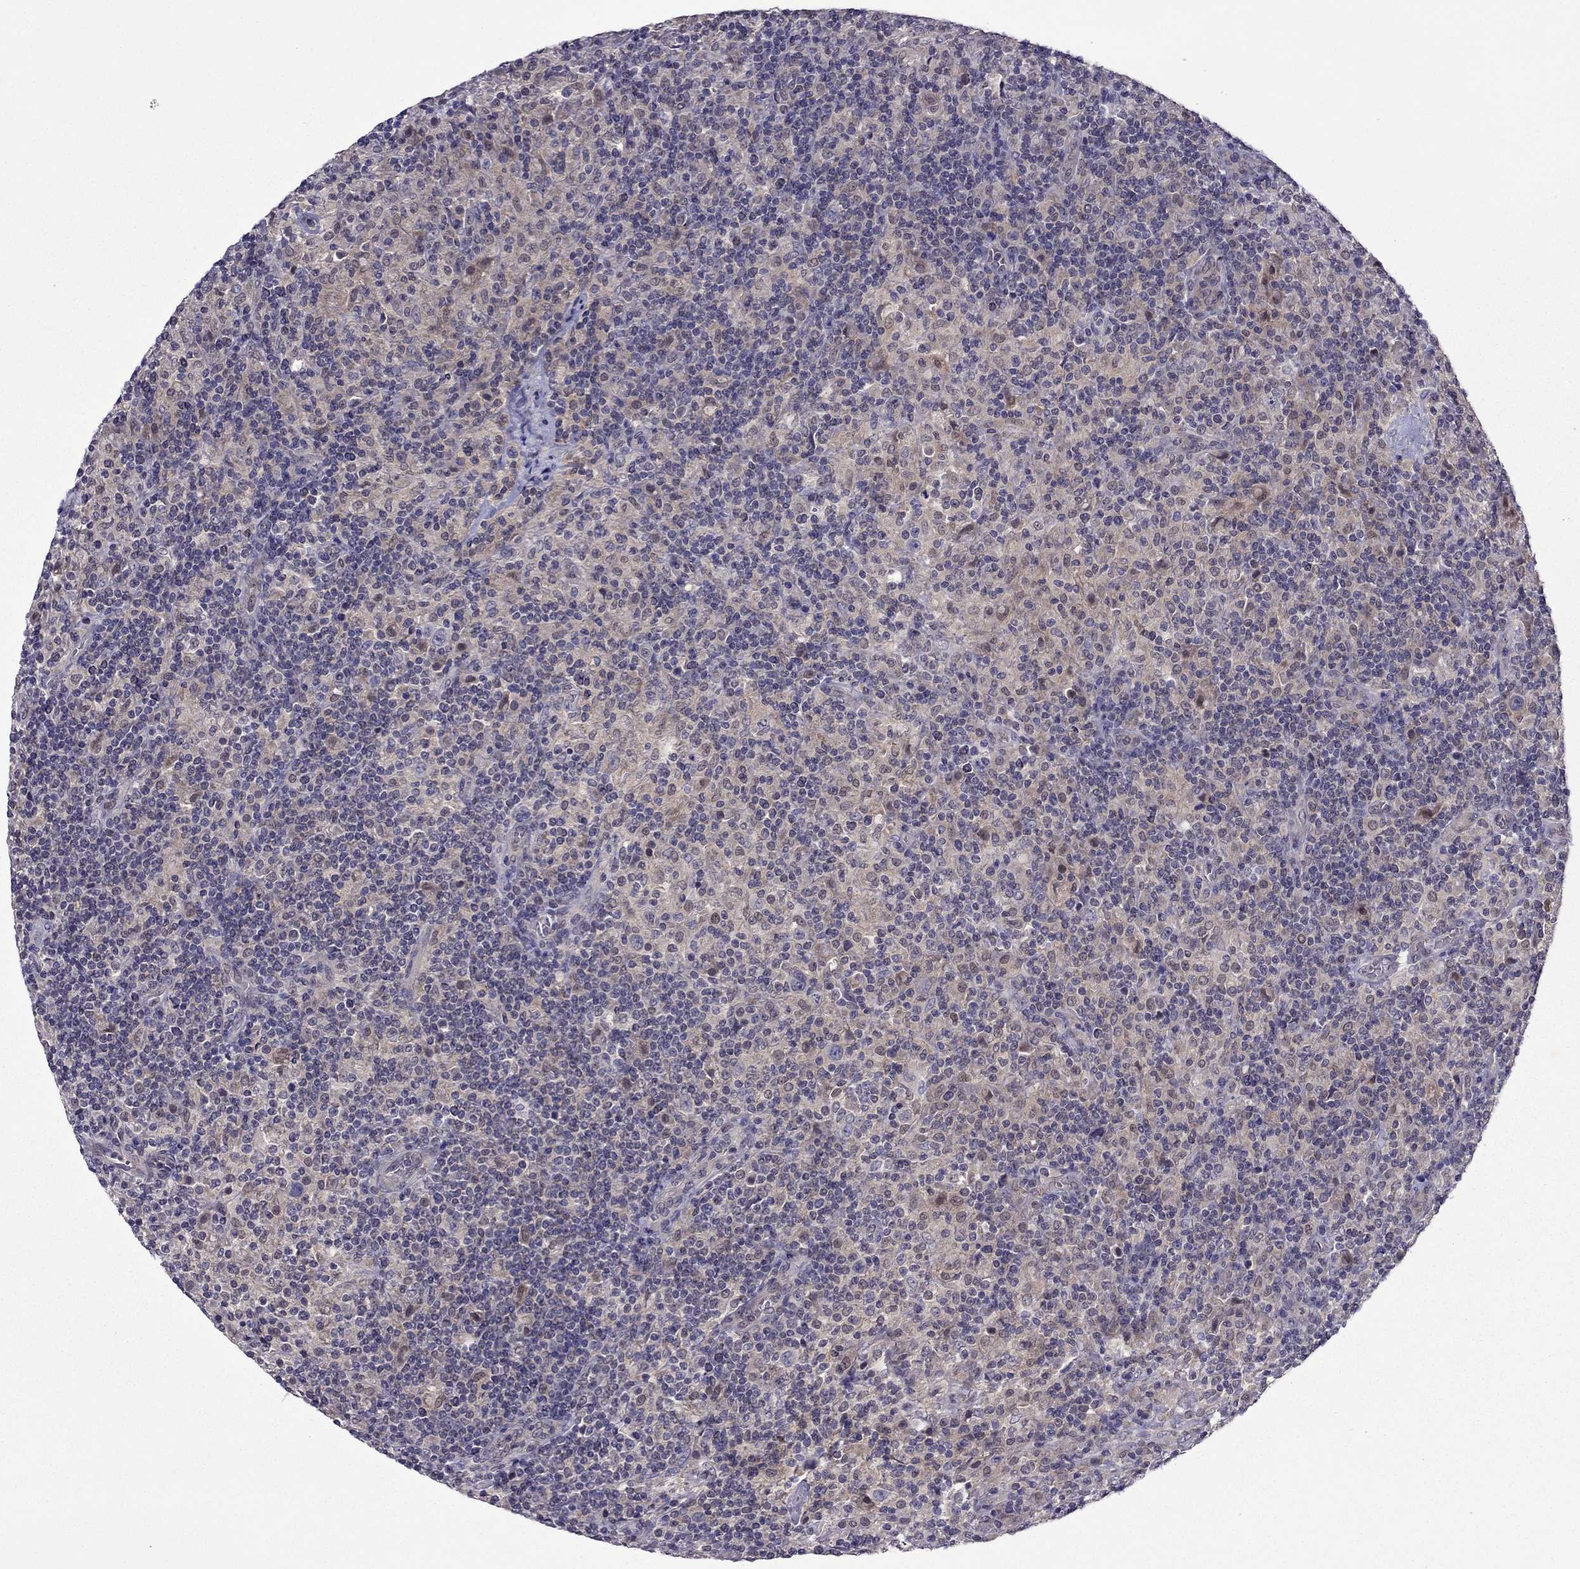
{"staining": {"intensity": "negative", "quantity": "none", "location": "none"}, "tissue": "lymphoma", "cell_type": "Tumor cells", "image_type": "cancer", "snomed": [{"axis": "morphology", "description": "Hodgkin's disease, NOS"}, {"axis": "topography", "description": "Lymph node"}], "caption": "Immunohistochemistry of human Hodgkin's disease displays no staining in tumor cells. (IHC, brightfield microscopy, high magnification).", "gene": "CDK5", "patient": {"sex": "male", "age": 70}}